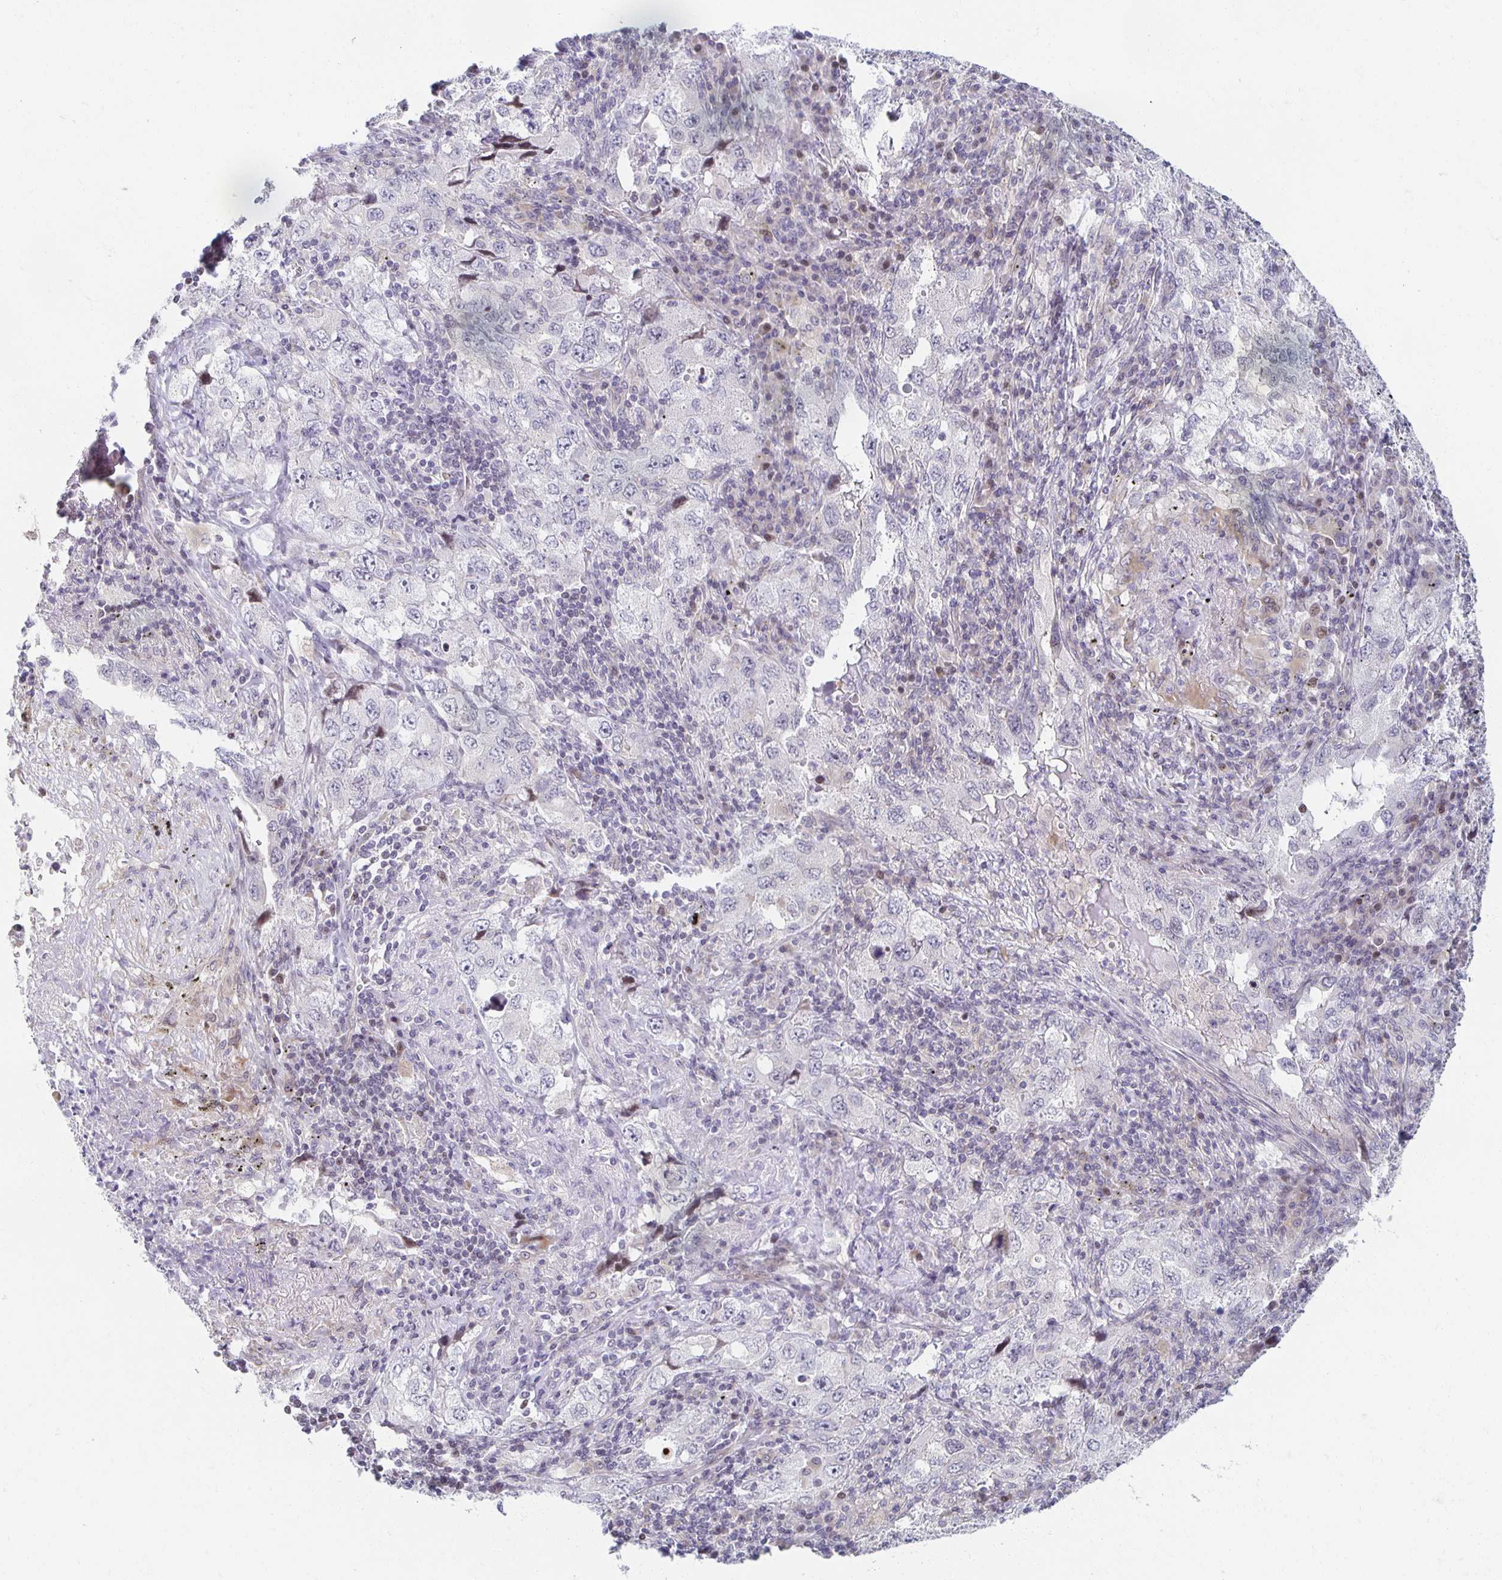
{"staining": {"intensity": "negative", "quantity": "none", "location": "none"}, "tissue": "lung cancer", "cell_type": "Tumor cells", "image_type": "cancer", "snomed": [{"axis": "morphology", "description": "Adenocarcinoma, NOS"}, {"axis": "topography", "description": "Lung"}], "caption": "Tumor cells are negative for protein expression in human lung adenocarcinoma.", "gene": "HCFC1R1", "patient": {"sex": "female", "age": 57}}